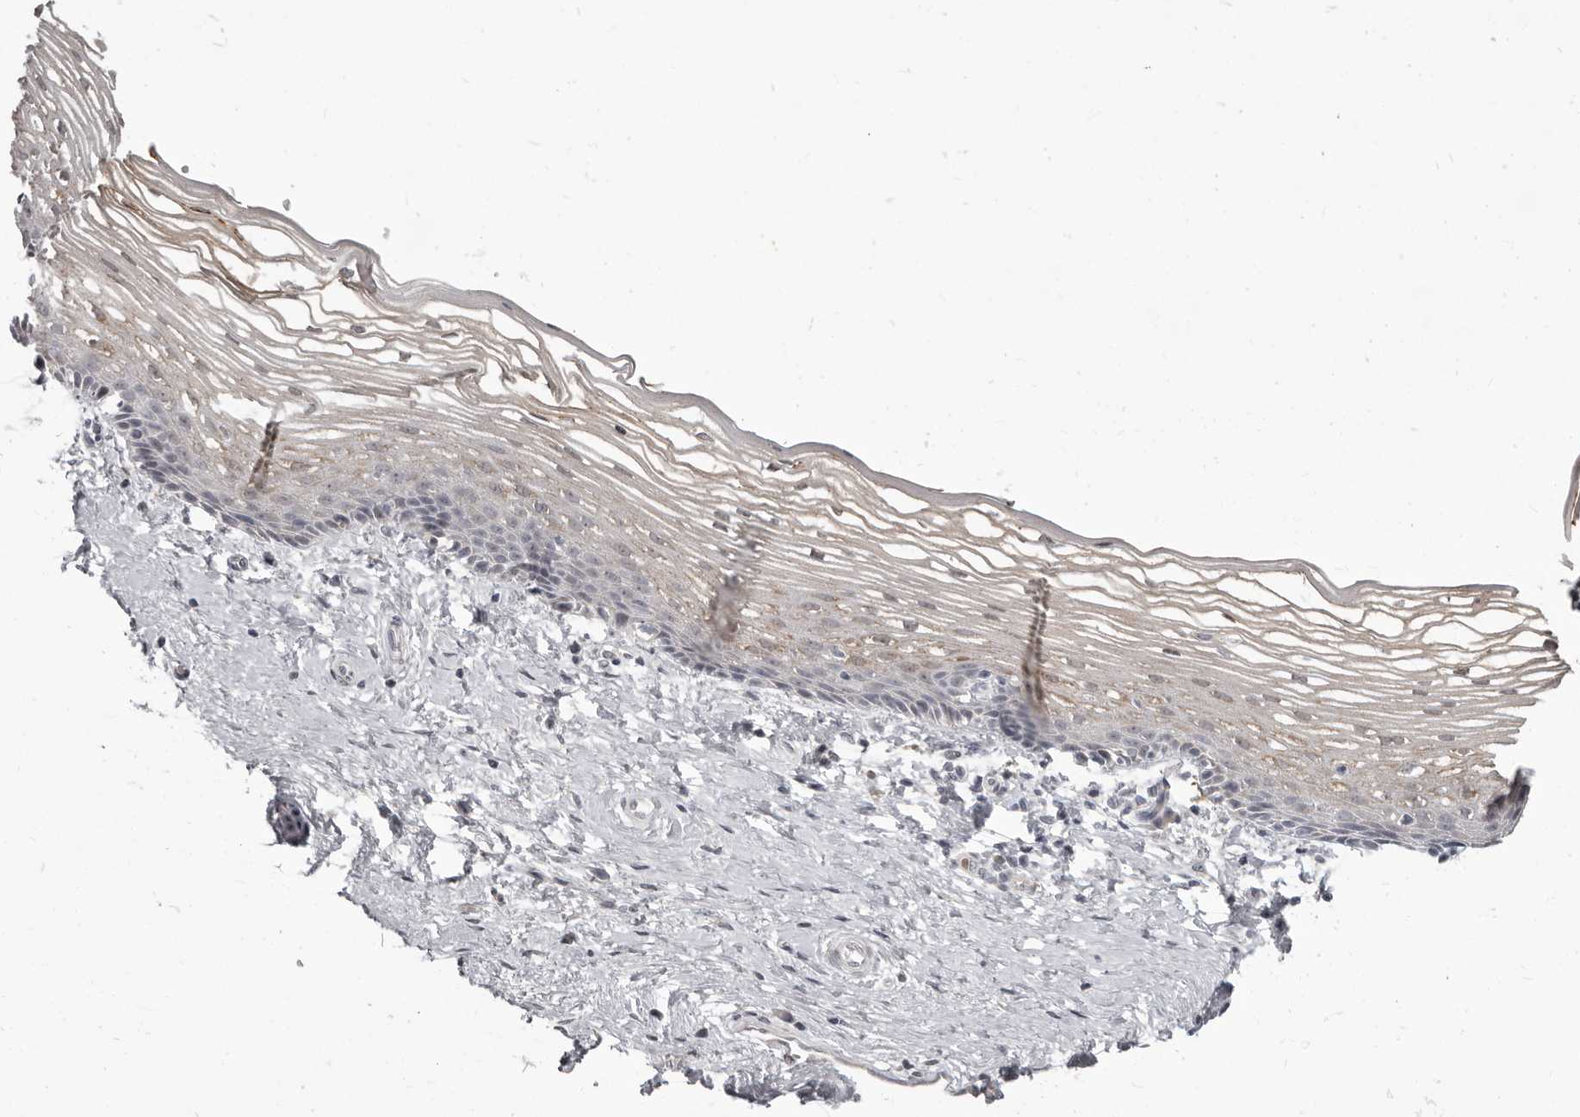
{"staining": {"intensity": "moderate", "quantity": "<25%", "location": "cytoplasmic/membranous"}, "tissue": "vagina", "cell_type": "Squamous epithelial cells", "image_type": "normal", "snomed": [{"axis": "morphology", "description": "Normal tissue, NOS"}, {"axis": "topography", "description": "Vagina"}], "caption": "The micrograph displays a brown stain indicating the presence of a protein in the cytoplasmic/membranous of squamous epithelial cells in vagina. The protein is stained brown, and the nuclei are stained in blue (DAB (3,3'-diaminobenzidine) IHC with brightfield microscopy, high magnification).", "gene": "GPR157", "patient": {"sex": "female", "age": 46}}